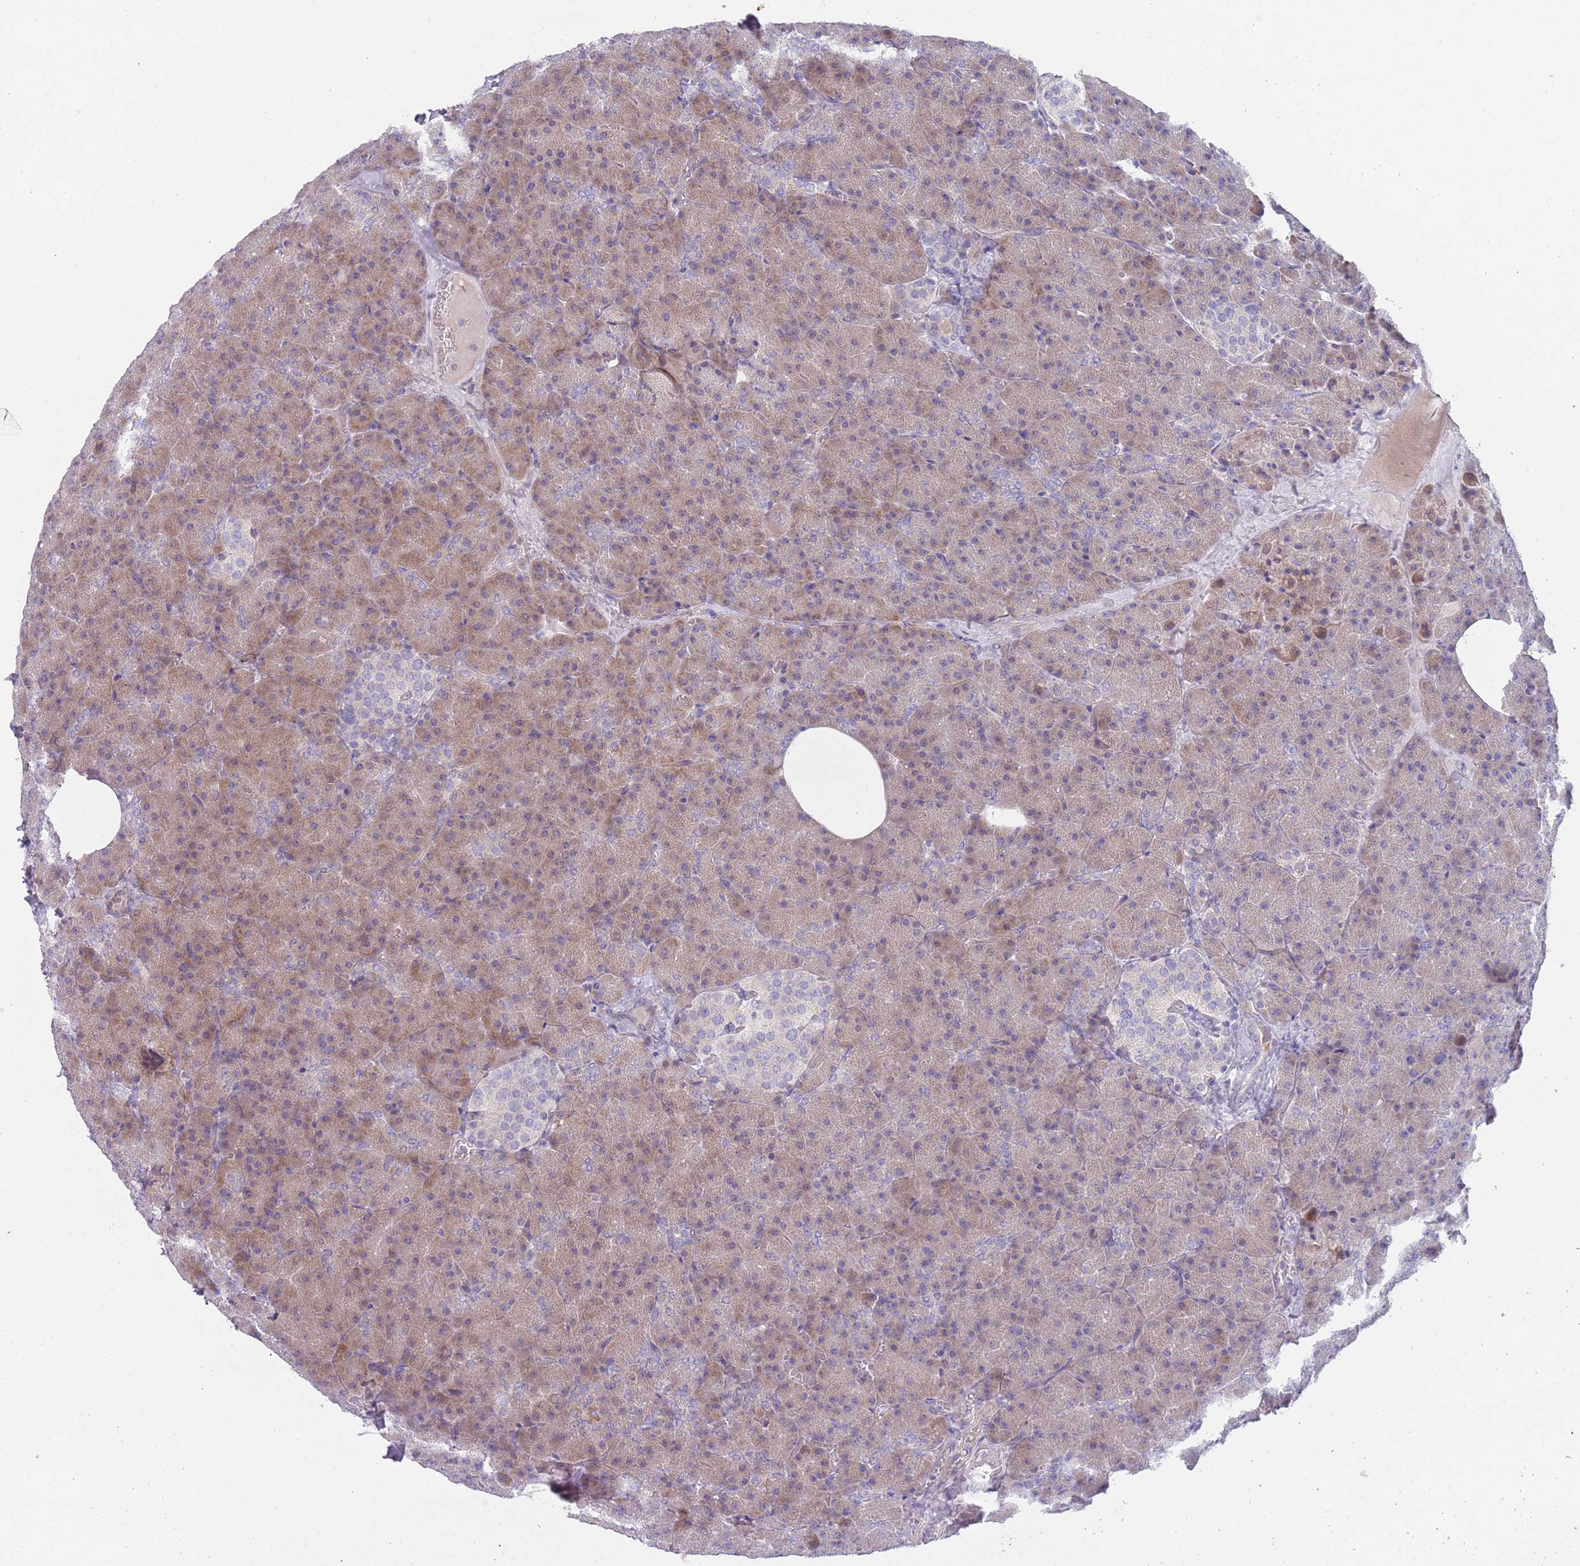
{"staining": {"intensity": "weak", "quantity": "25%-75%", "location": "cytoplasmic/membranous"}, "tissue": "pancreas", "cell_type": "Exocrine glandular cells", "image_type": "normal", "snomed": [{"axis": "morphology", "description": "Normal tissue, NOS"}, {"axis": "morphology", "description": "Carcinoid, malignant, NOS"}, {"axis": "topography", "description": "Pancreas"}], "caption": "Normal pancreas exhibits weak cytoplasmic/membranous expression in about 25%-75% of exocrine glandular cells The protein is stained brown, and the nuclei are stained in blue (DAB IHC with brightfield microscopy, high magnification)..", "gene": "PRAC1", "patient": {"sex": "female", "age": 35}}